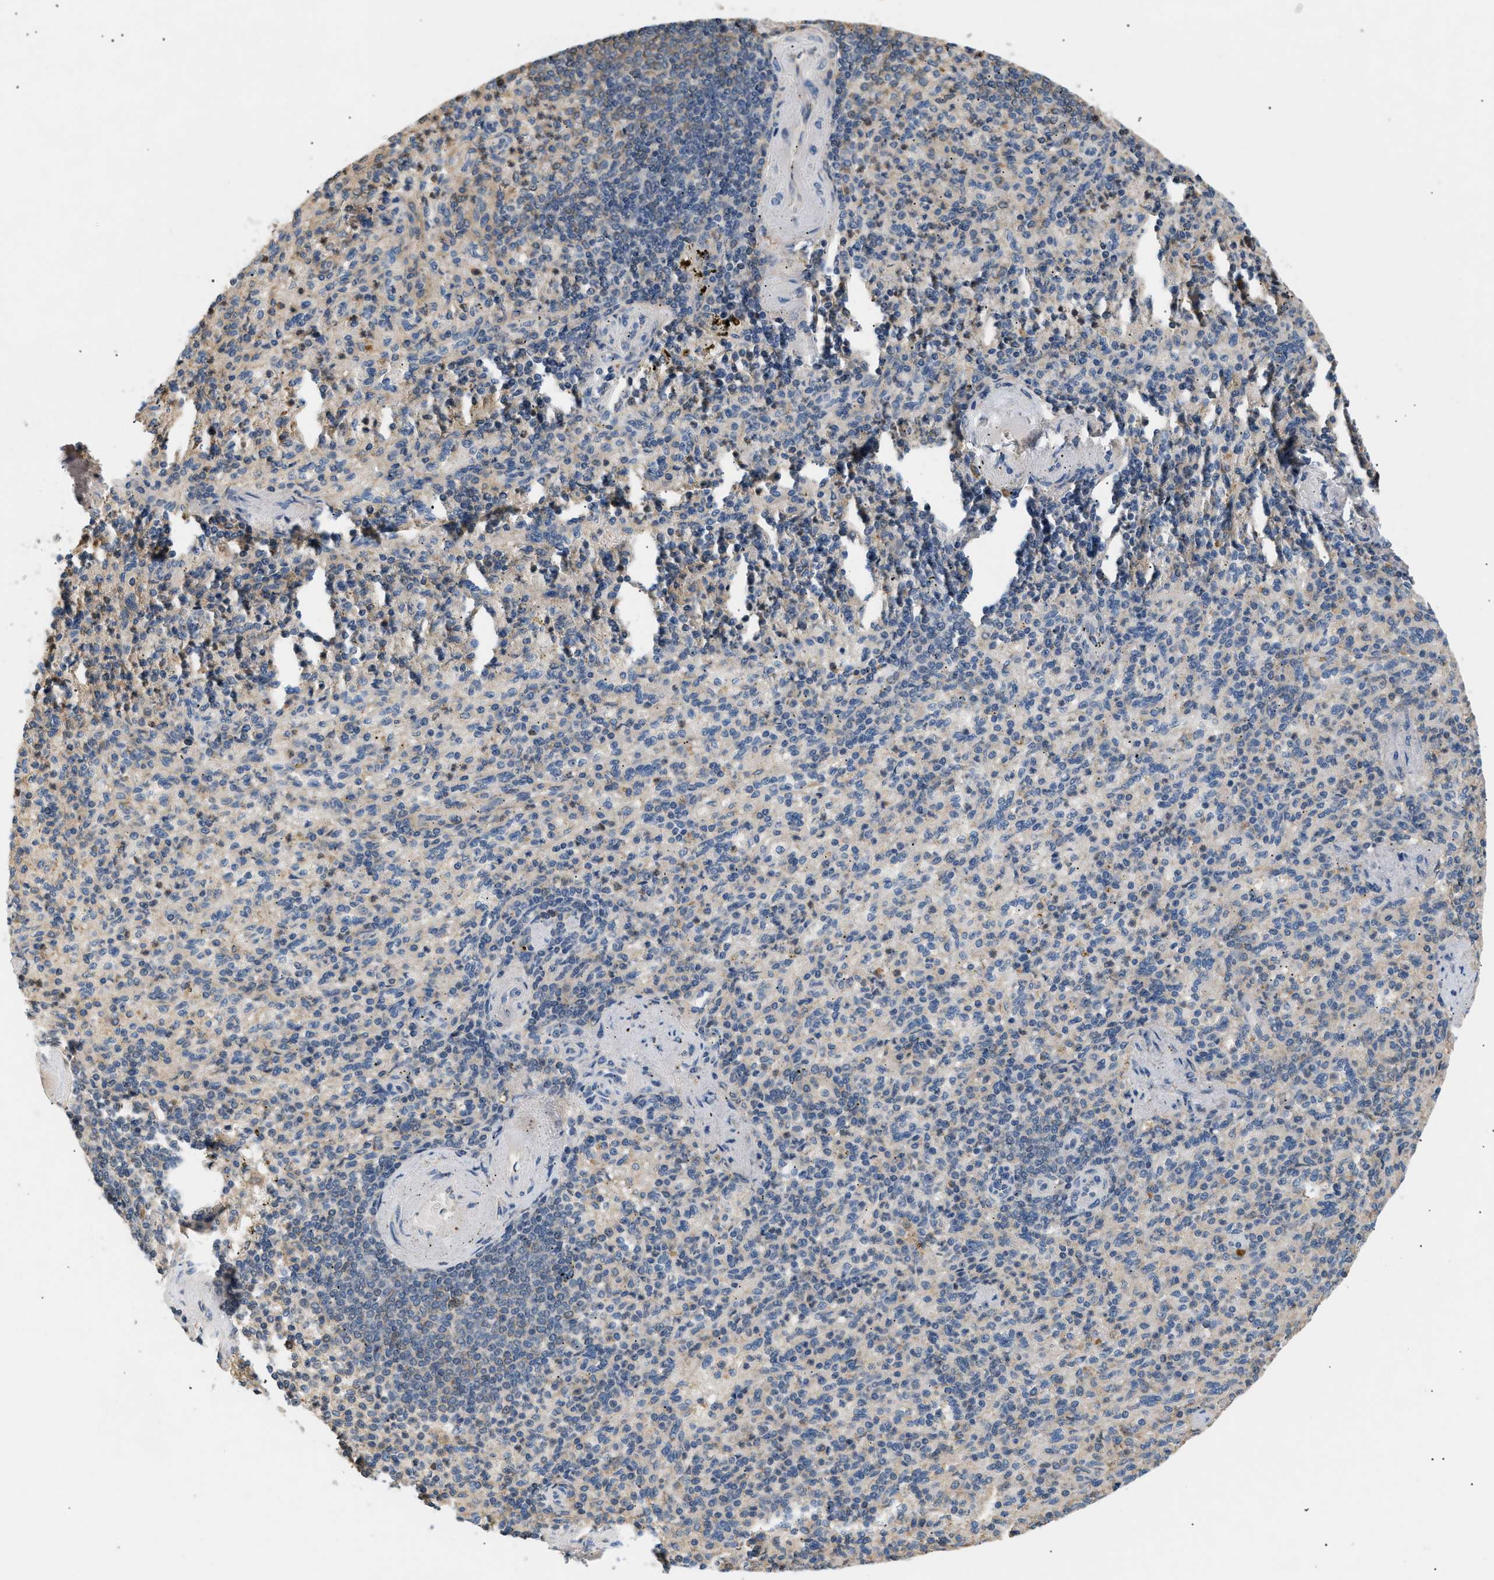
{"staining": {"intensity": "moderate", "quantity": "<25%", "location": "cytoplasmic/membranous"}, "tissue": "spleen", "cell_type": "Cells in red pulp", "image_type": "normal", "snomed": [{"axis": "morphology", "description": "Normal tissue, NOS"}, {"axis": "topography", "description": "Spleen"}], "caption": "Benign spleen demonstrates moderate cytoplasmic/membranous expression in about <25% of cells in red pulp, visualized by immunohistochemistry. The staining is performed using DAB brown chromogen to label protein expression. The nuclei are counter-stained blue using hematoxylin.", "gene": "FARS2", "patient": {"sex": "female", "age": 74}}